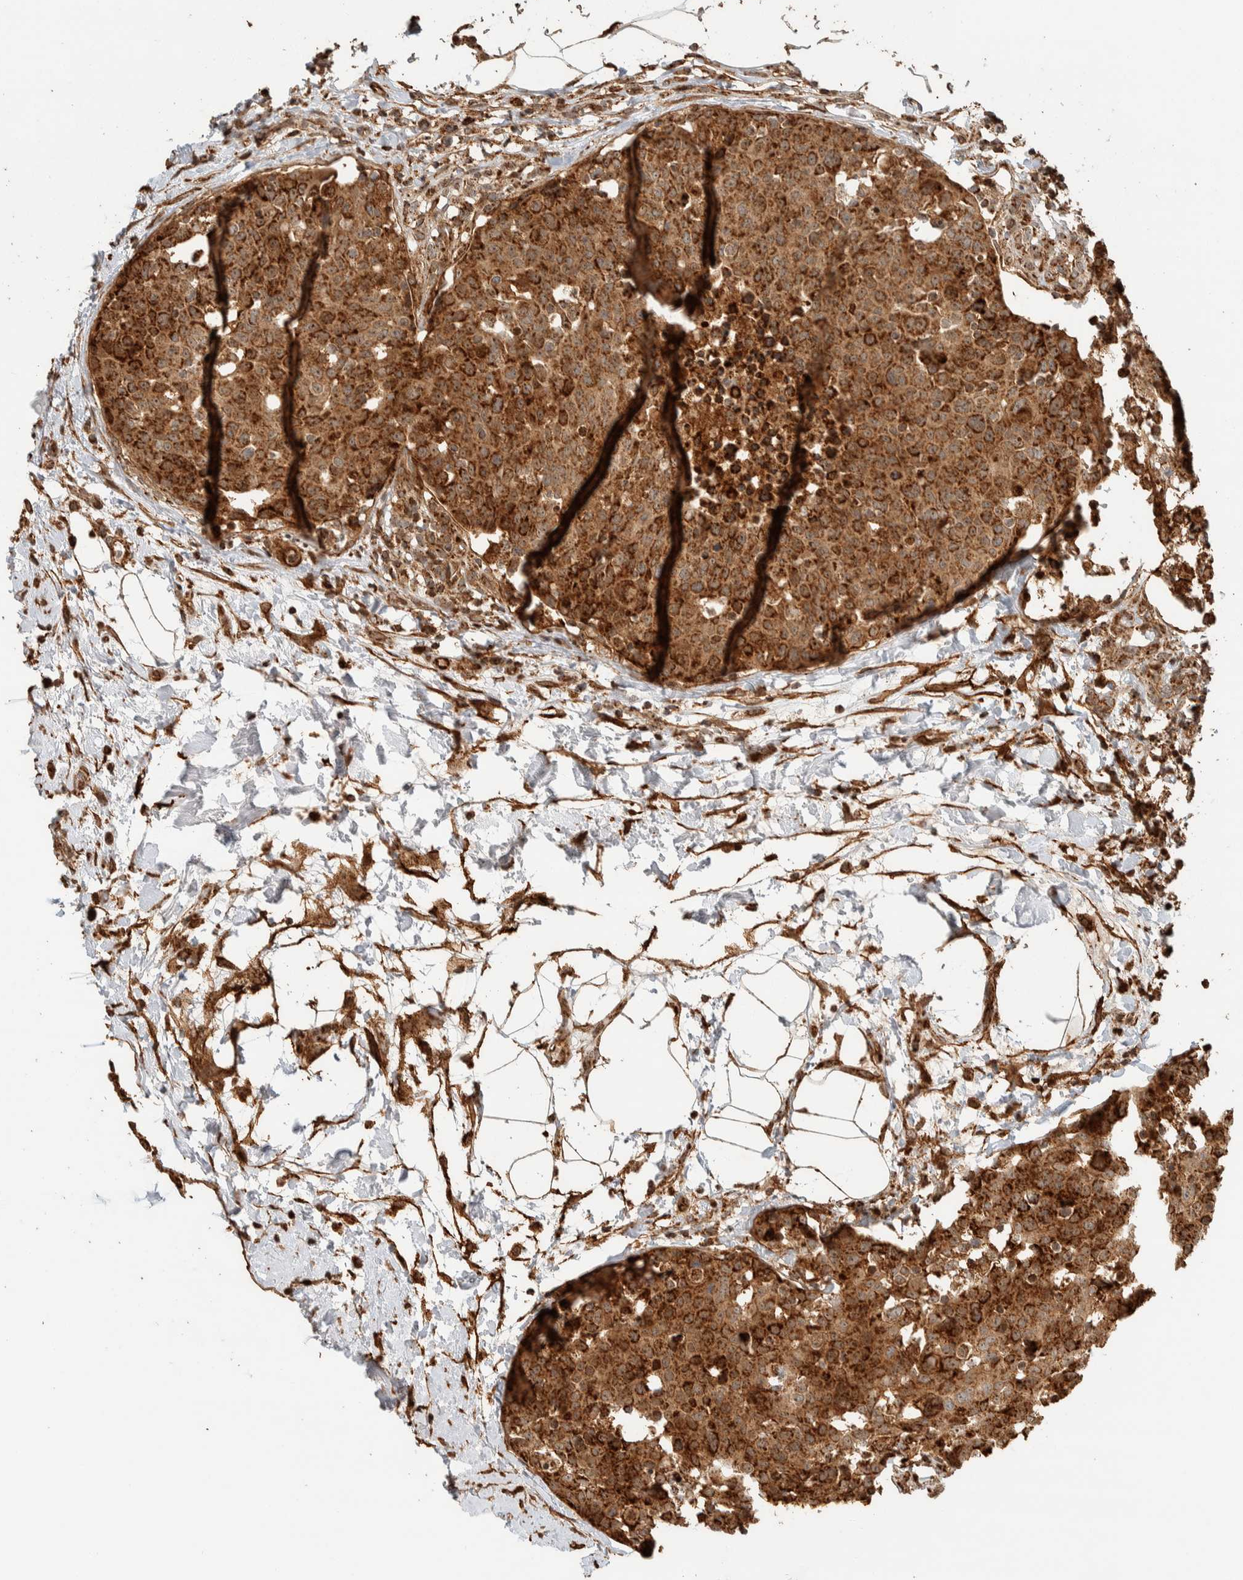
{"staining": {"intensity": "strong", "quantity": ">75%", "location": "cytoplasmic/membranous"}, "tissue": "breast cancer", "cell_type": "Tumor cells", "image_type": "cancer", "snomed": [{"axis": "morphology", "description": "Normal tissue, NOS"}, {"axis": "morphology", "description": "Duct carcinoma"}, {"axis": "topography", "description": "Breast"}], "caption": "The image displays a brown stain indicating the presence of a protein in the cytoplasmic/membranous of tumor cells in breast cancer (infiltrating ductal carcinoma). (DAB (3,3'-diaminobenzidine) IHC, brown staining for protein, blue staining for nuclei).", "gene": "KIF9", "patient": {"sex": "female", "age": 37}}